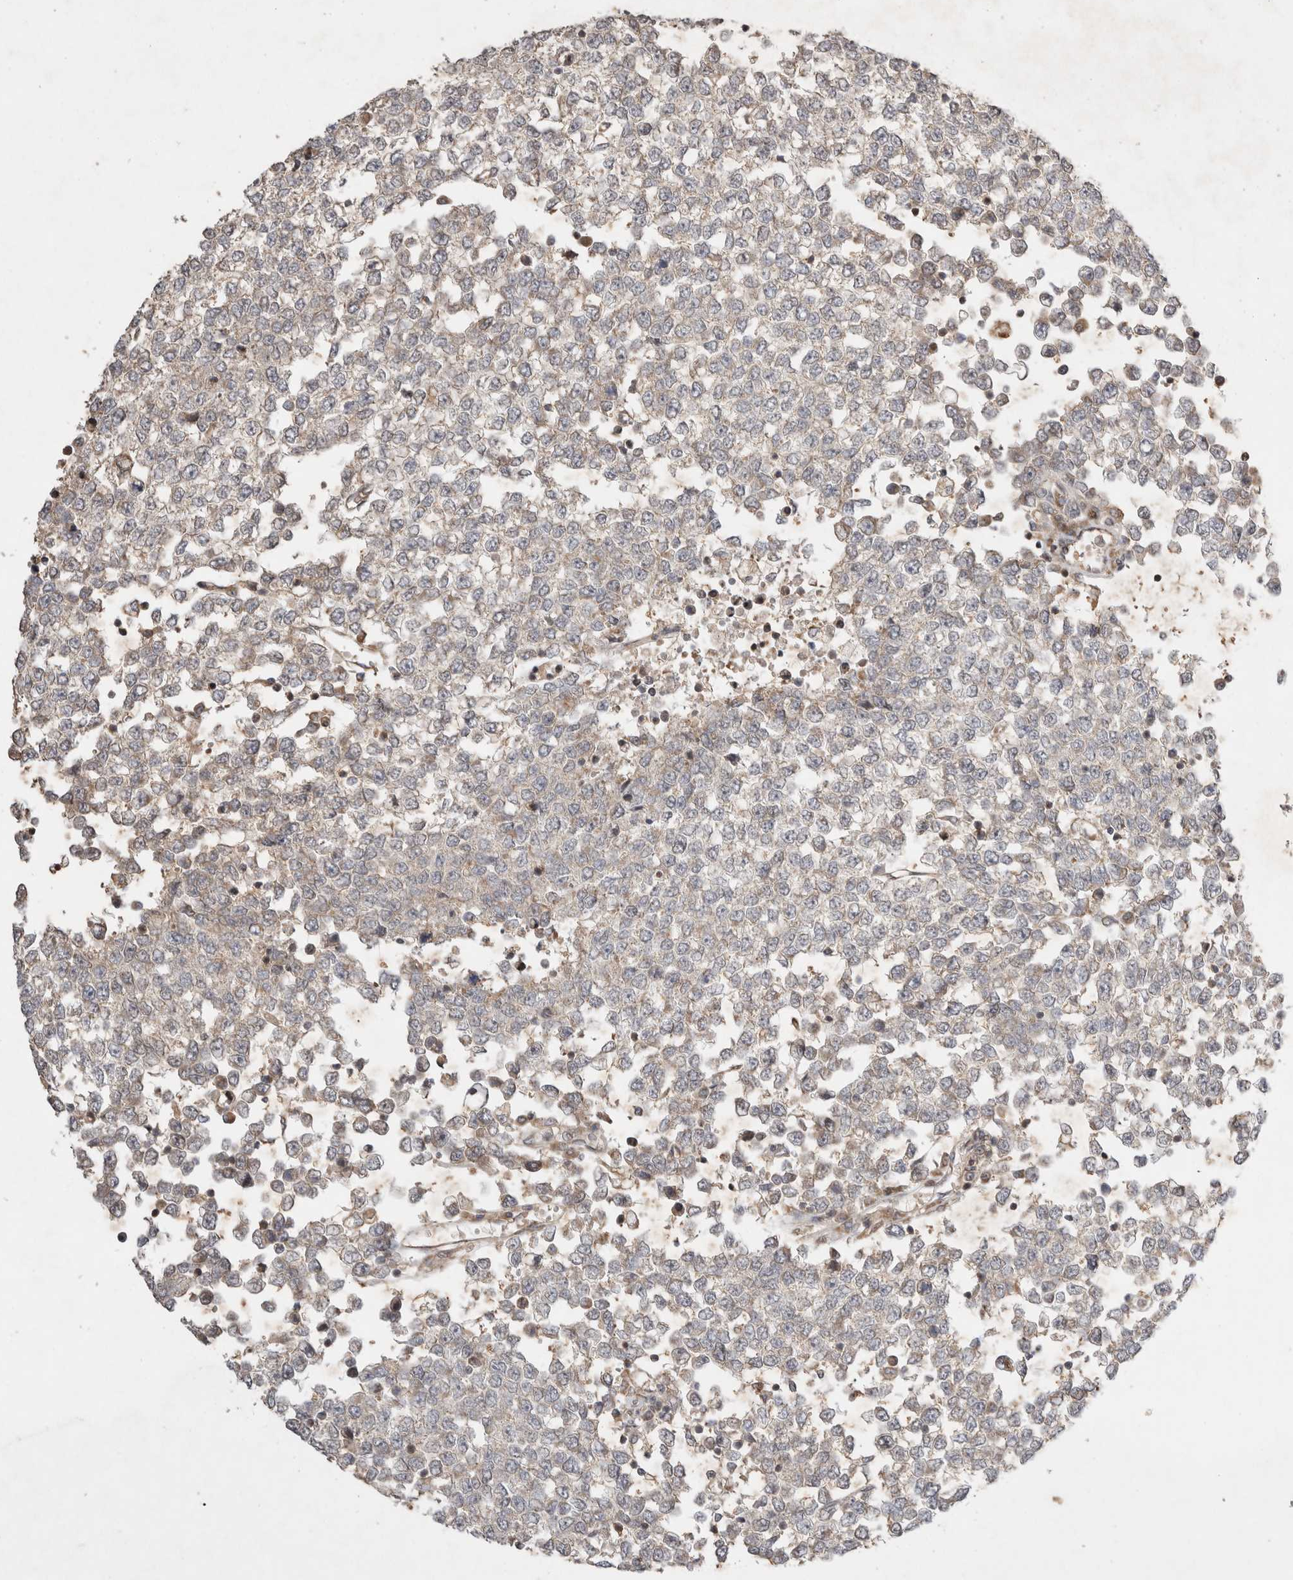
{"staining": {"intensity": "negative", "quantity": "none", "location": "none"}, "tissue": "testis cancer", "cell_type": "Tumor cells", "image_type": "cancer", "snomed": [{"axis": "morphology", "description": "Seminoma, NOS"}, {"axis": "topography", "description": "Testis"}], "caption": "IHC micrograph of human seminoma (testis) stained for a protein (brown), which reveals no expression in tumor cells. The staining was performed using DAB (3,3'-diaminobenzidine) to visualize the protein expression in brown, while the nuclei were stained in blue with hematoxylin (Magnification: 20x).", "gene": "EIF2AK1", "patient": {"sex": "male", "age": 65}}